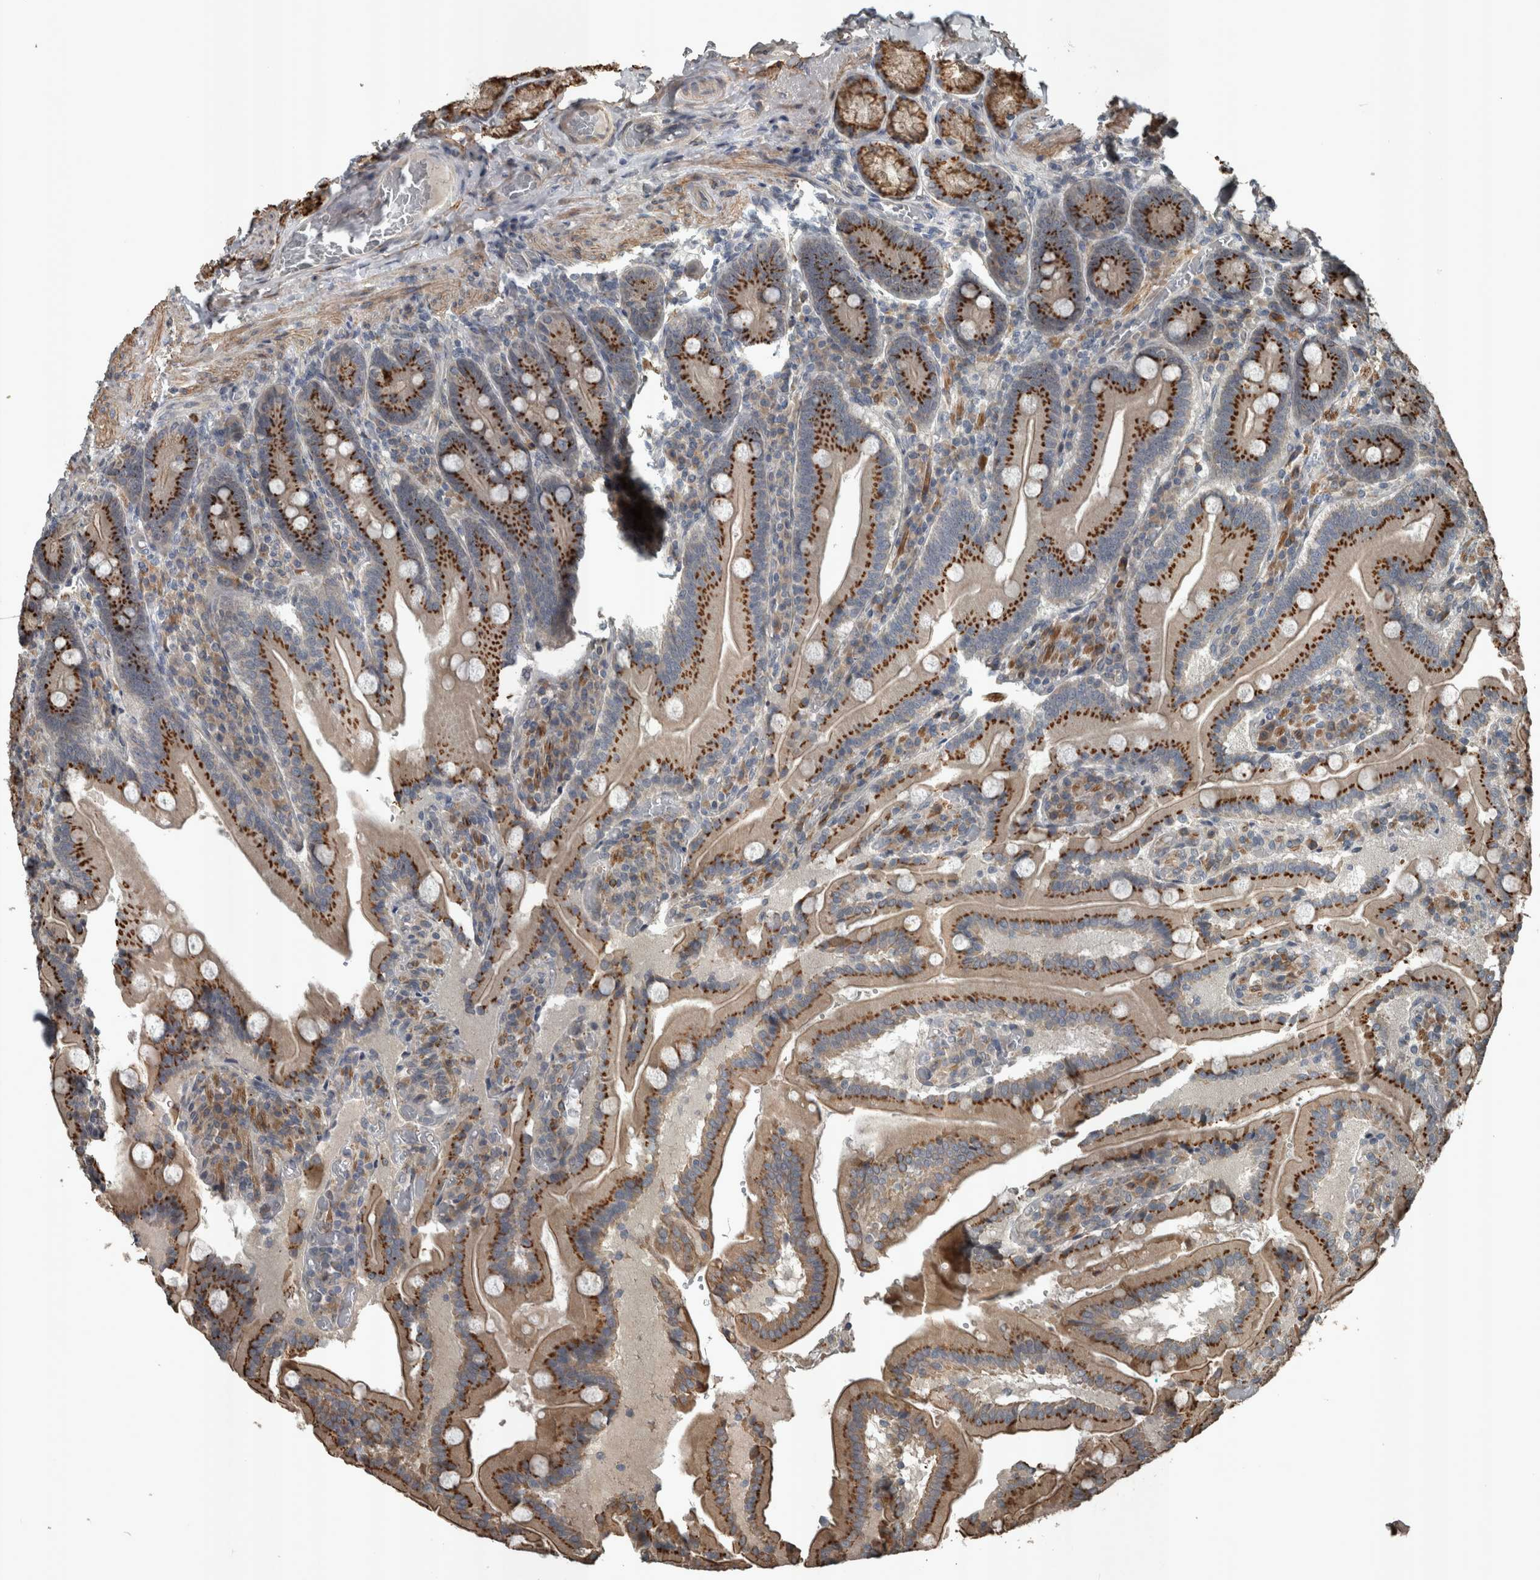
{"staining": {"intensity": "strong", "quantity": ">75%", "location": "cytoplasmic/membranous"}, "tissue": "duodenum", "cell_type": "Glandular cells", "image_type": "normal", "snomed": [{"axis": "morphology", "description": "Normal tissue, NOS"}, {"axis": "topography", "description": "Duodenum"}], "caption": "Brown immunohistochemical staining in benign duodenum demonstrates strong cytoplasmic/membranous positivity in approximately >75% of glandular cells. (DAB (3,3'-diaminobenzidine) = brown stain, brightfield microscopy at high magnification).", "gene": "ZNF345", "patient": {"sex": "female", "age": 62}}